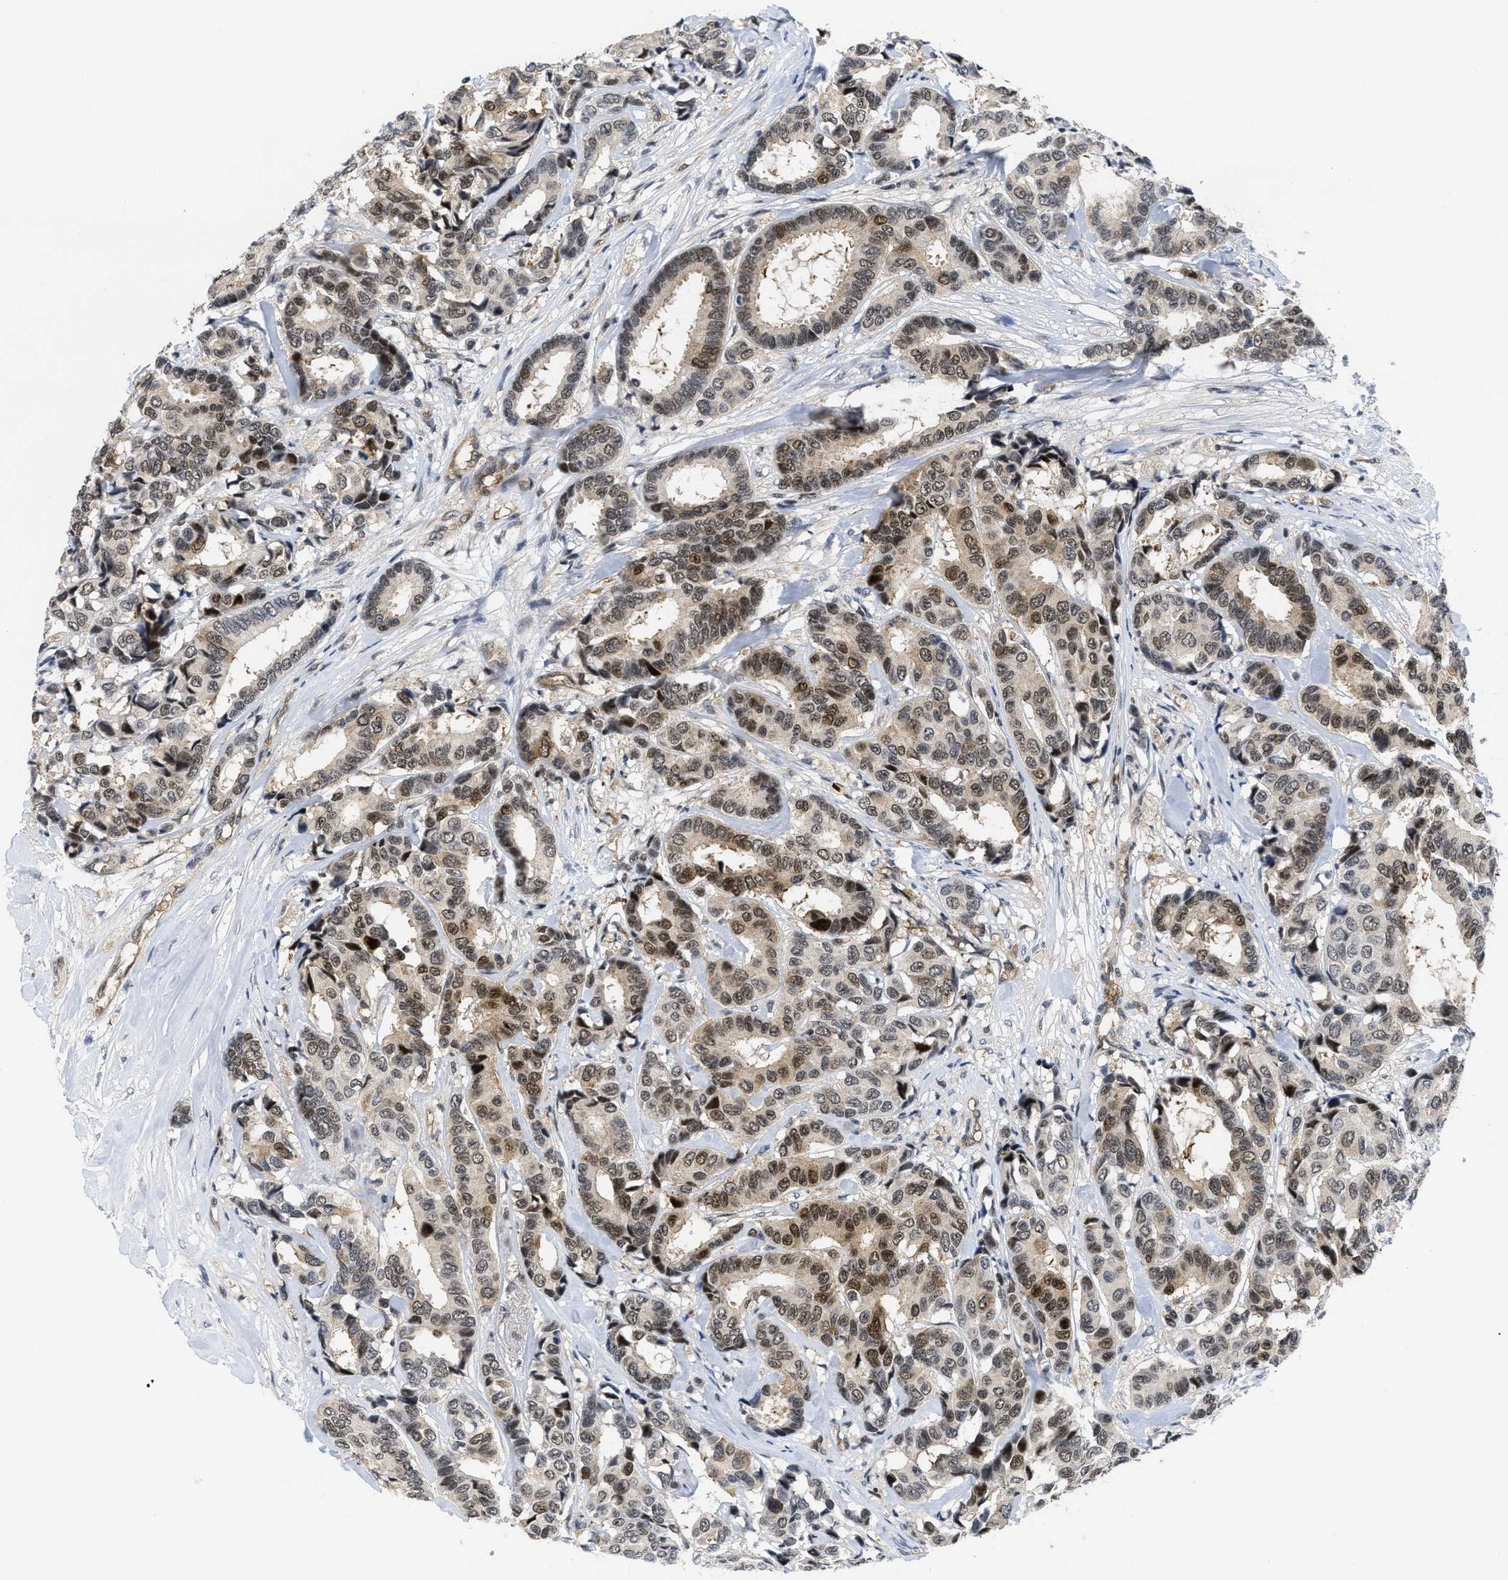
{"staining": {"intensity": "moderate", "quantity": ">75%", "location": "cytoplasmic/membranous,nuclear"}, "tissue": "breast cancer", "cell_type": "Tumor cells", "image_type": "cancer", "snomed": [{"axis": "morphology", "description": "Duct carcinoma"}, {"axis": "topography", "description": "Breast"}], "caption": "Breast cancer (intraductal carcinoma) tissue shows moderate cytoplasmic/membranous and nuclear expression in approximately >75% of tumor cells, visualized by immunohistochemistry.", "gene": "HIF1A", "patient": {"sex": "female", "age": 87}}